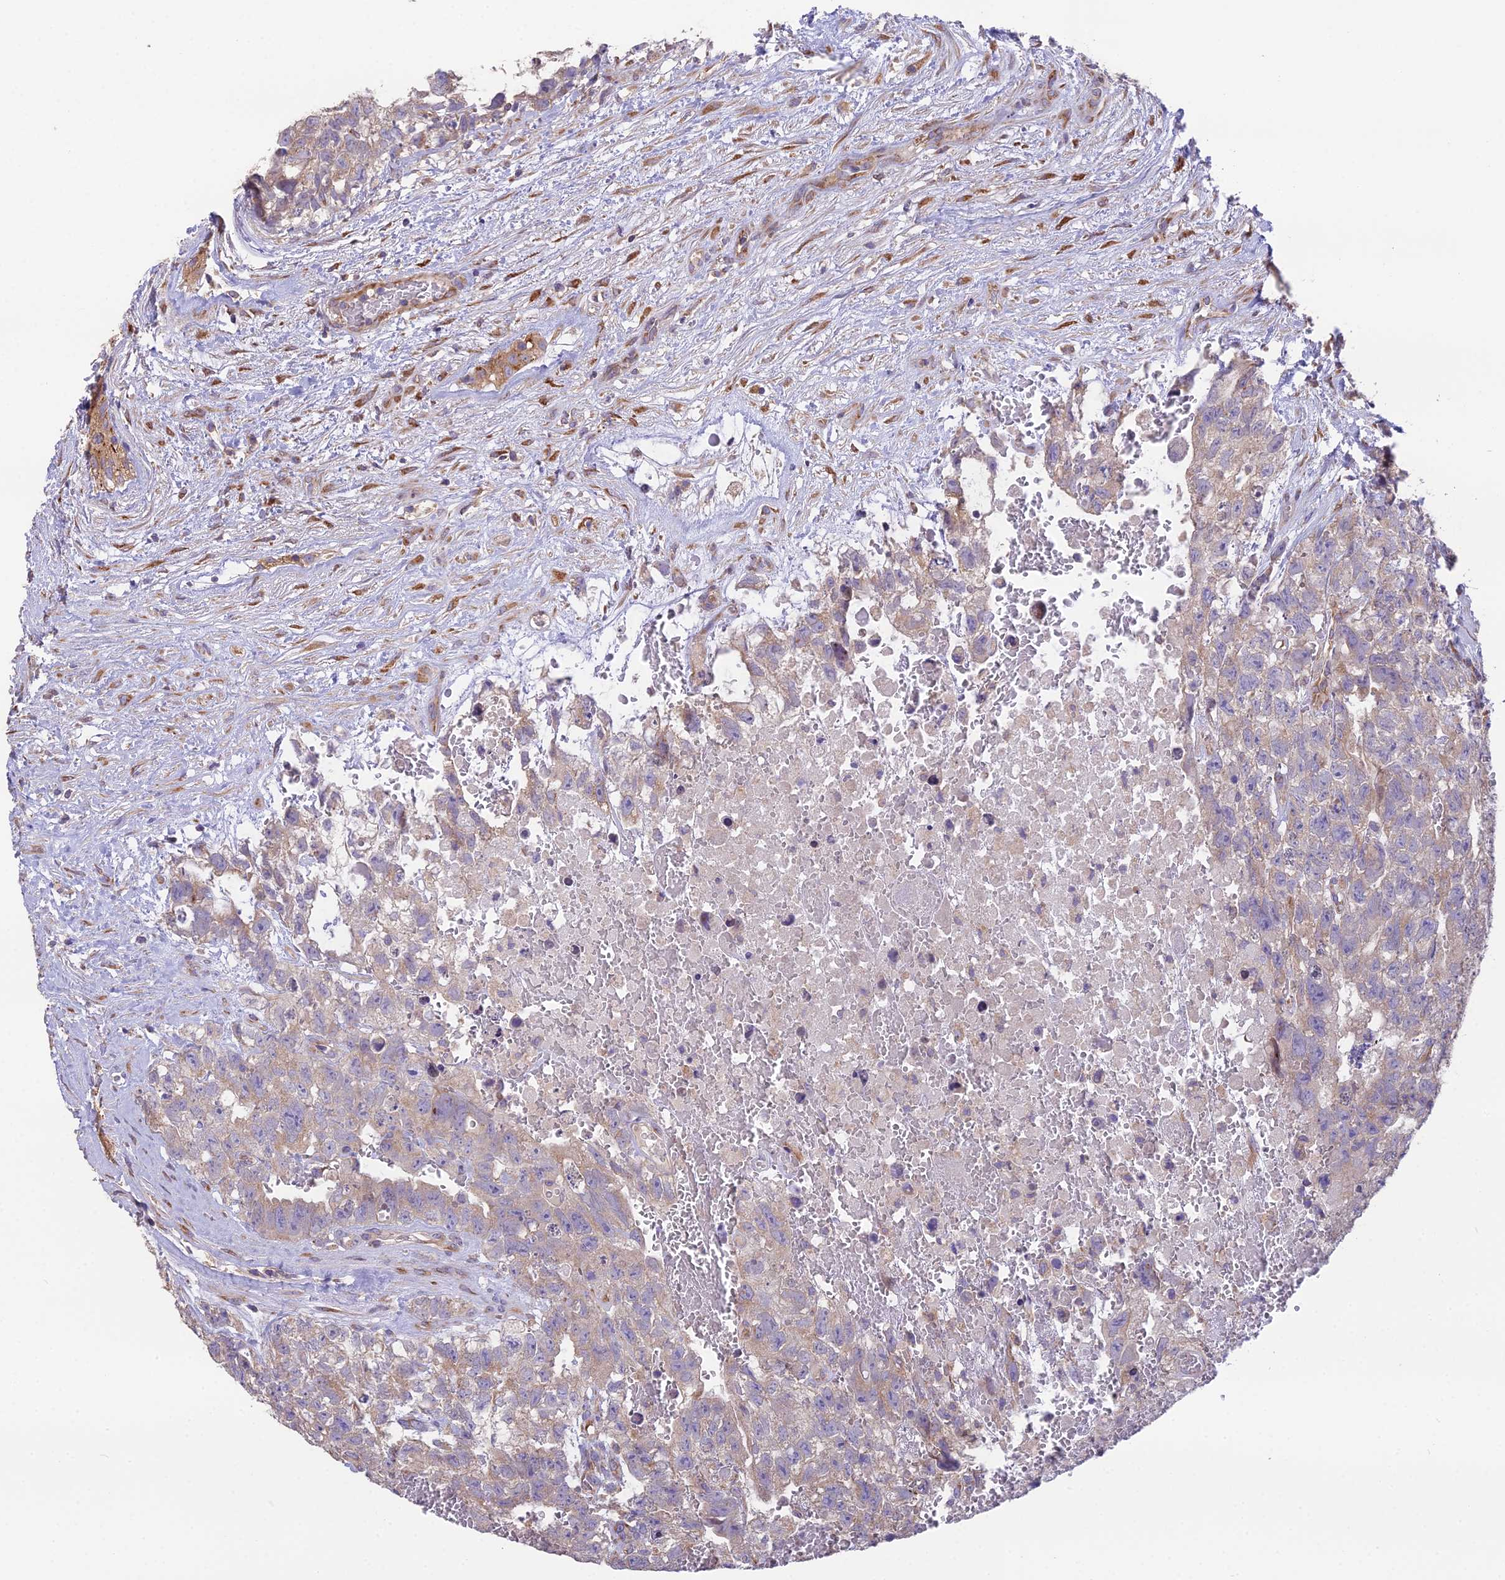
{"staining": {"intensity": "weak", "quantity": "25%-75%", "location": "cytoplasmic/membranous"}, "tissue": "testis cancer", "cell_type": "Tumor cells", "image_type": "cancer", "snomed": [{"axis": "morphology", "description": "Carcinoma, Embryonal, NOS"}, {"axis": "topography", "description": "Testis"}], "caption": "The photomicrograph shows staining of testis cancer, revealing weak cytoplasmic/membranous protein positivity (brown color) within tumor cells.", "gene": "BLOC1S4", "patient": {"sex": "male", "age": 26}}